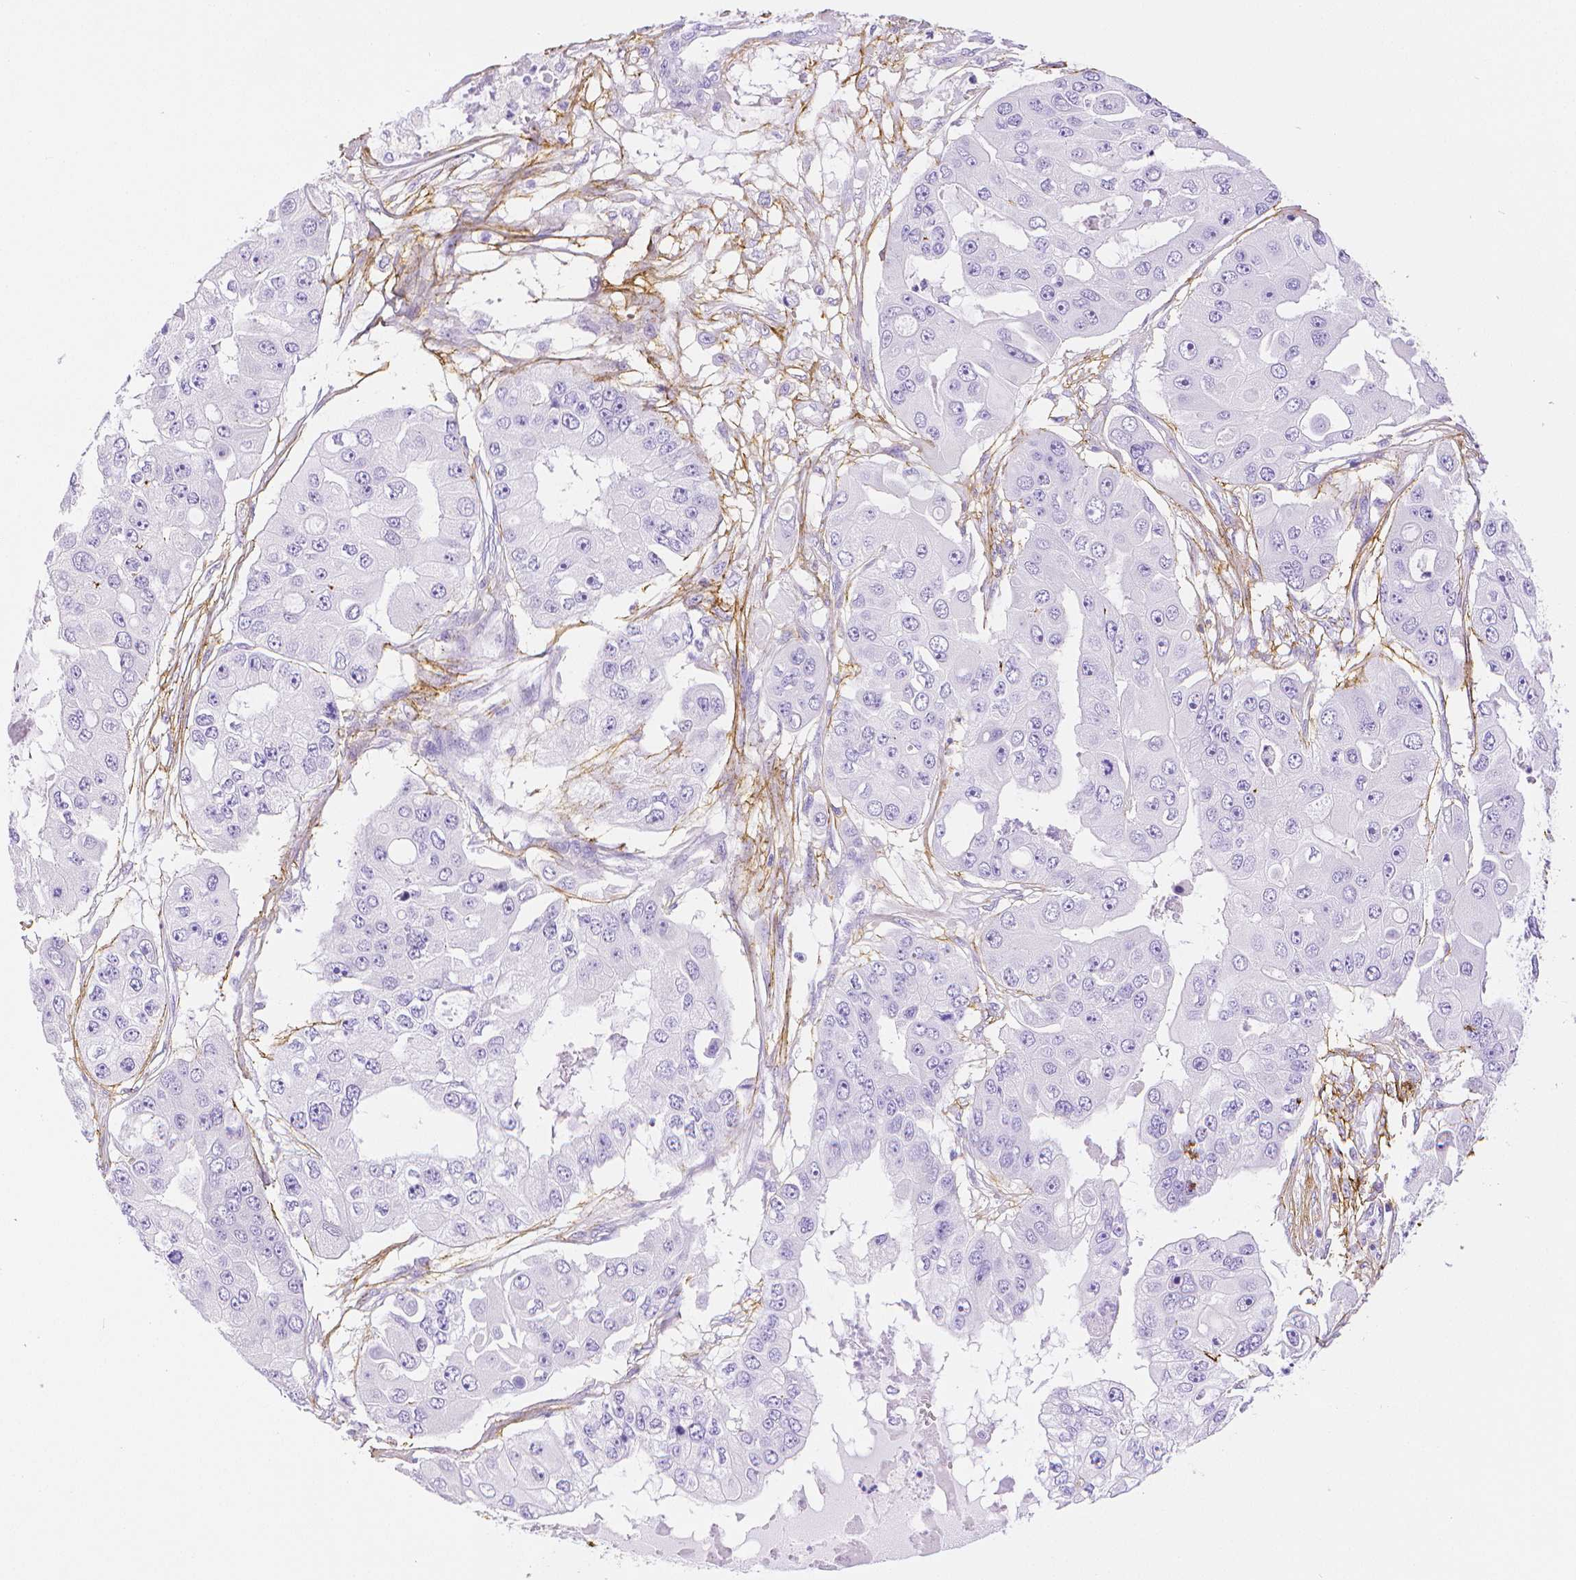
{"staining": {"intensity": "negative", "quantity": "none", "location": "none"}, "tissue": "ovarian cancer", "cell_type": "Tumor cells", "image_type": "cancer", "snomed": [{"axis": "morphology", "description": "Cystadenocarcinoma, serous, NOS"}, {"axis": "topography", "description": "Ovary"}], "caption": "DAB immunohistochemical staining of human ovarian cancer (serous cystadenocarcinoma) demonstrates no significant positivity in tumor cells.", "gene": "FBN1", "patient": {"sex": "female", "age": 56}}